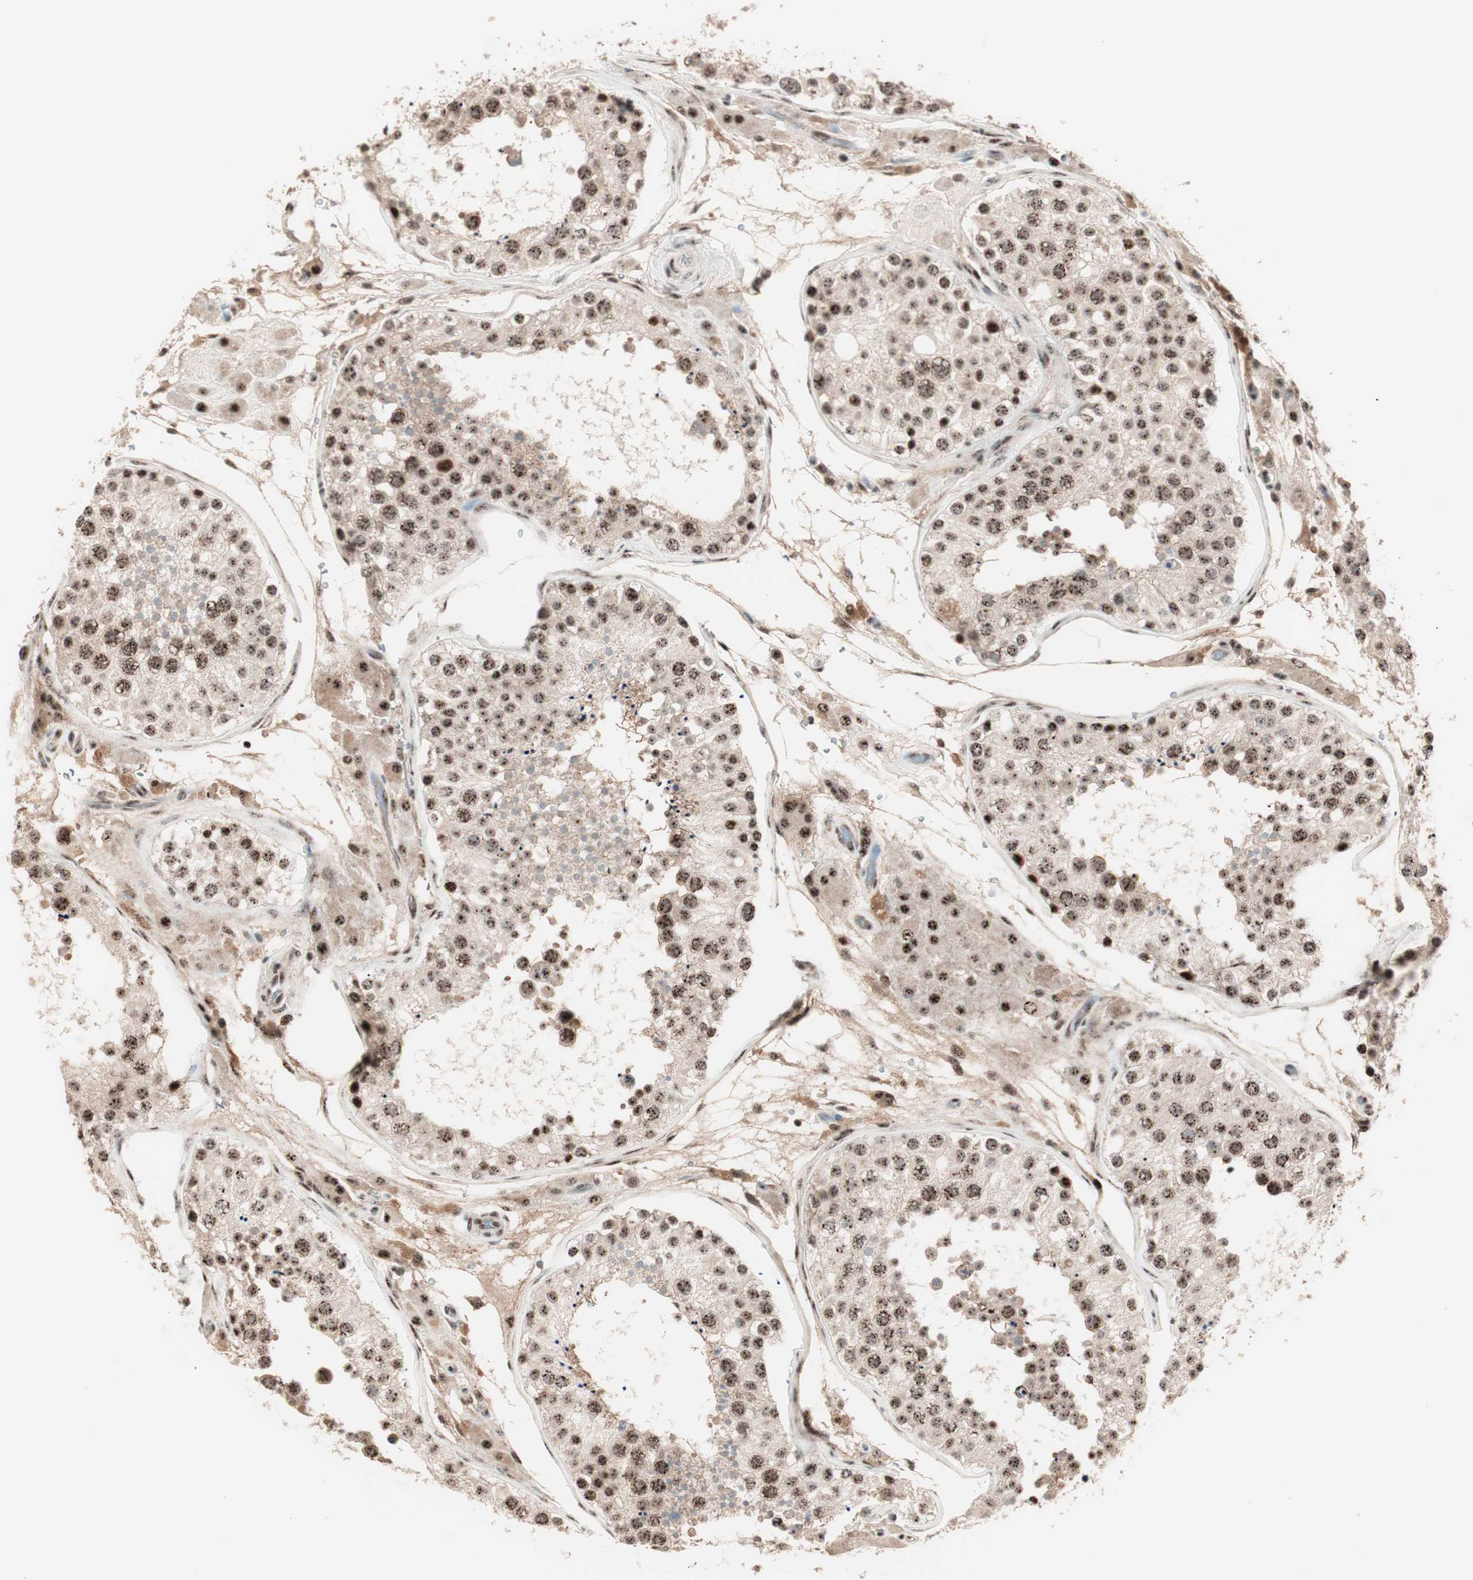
{"staining": {"intensity": "strong", "quantity": ">75%", "location": "cytoplasmic/membranous,nuclear"}, "tissue": "testis", "cell_type": "Cells in seminiferous ducts", "image_type": "normal", "snomed": [{"axis": "morphology", "description": "Normal tissue, NOS"}, {"axis": "topography", "description": "Testis"}], "caption": "Protein expression by immunohistochemistry exhibits strong cytoplasmic/membranous,nuclear expression in about >75% of cells in seminiferous ducts in unremarkable testis. The protein is stained brown, and the nuclei are stained in blue (DAB (3,3'-diaminobenzidine) IHC with brightfield microscopy, high magnification).", "gene": "NR5A2", "patient": {"sex": "male", "age": 26}}